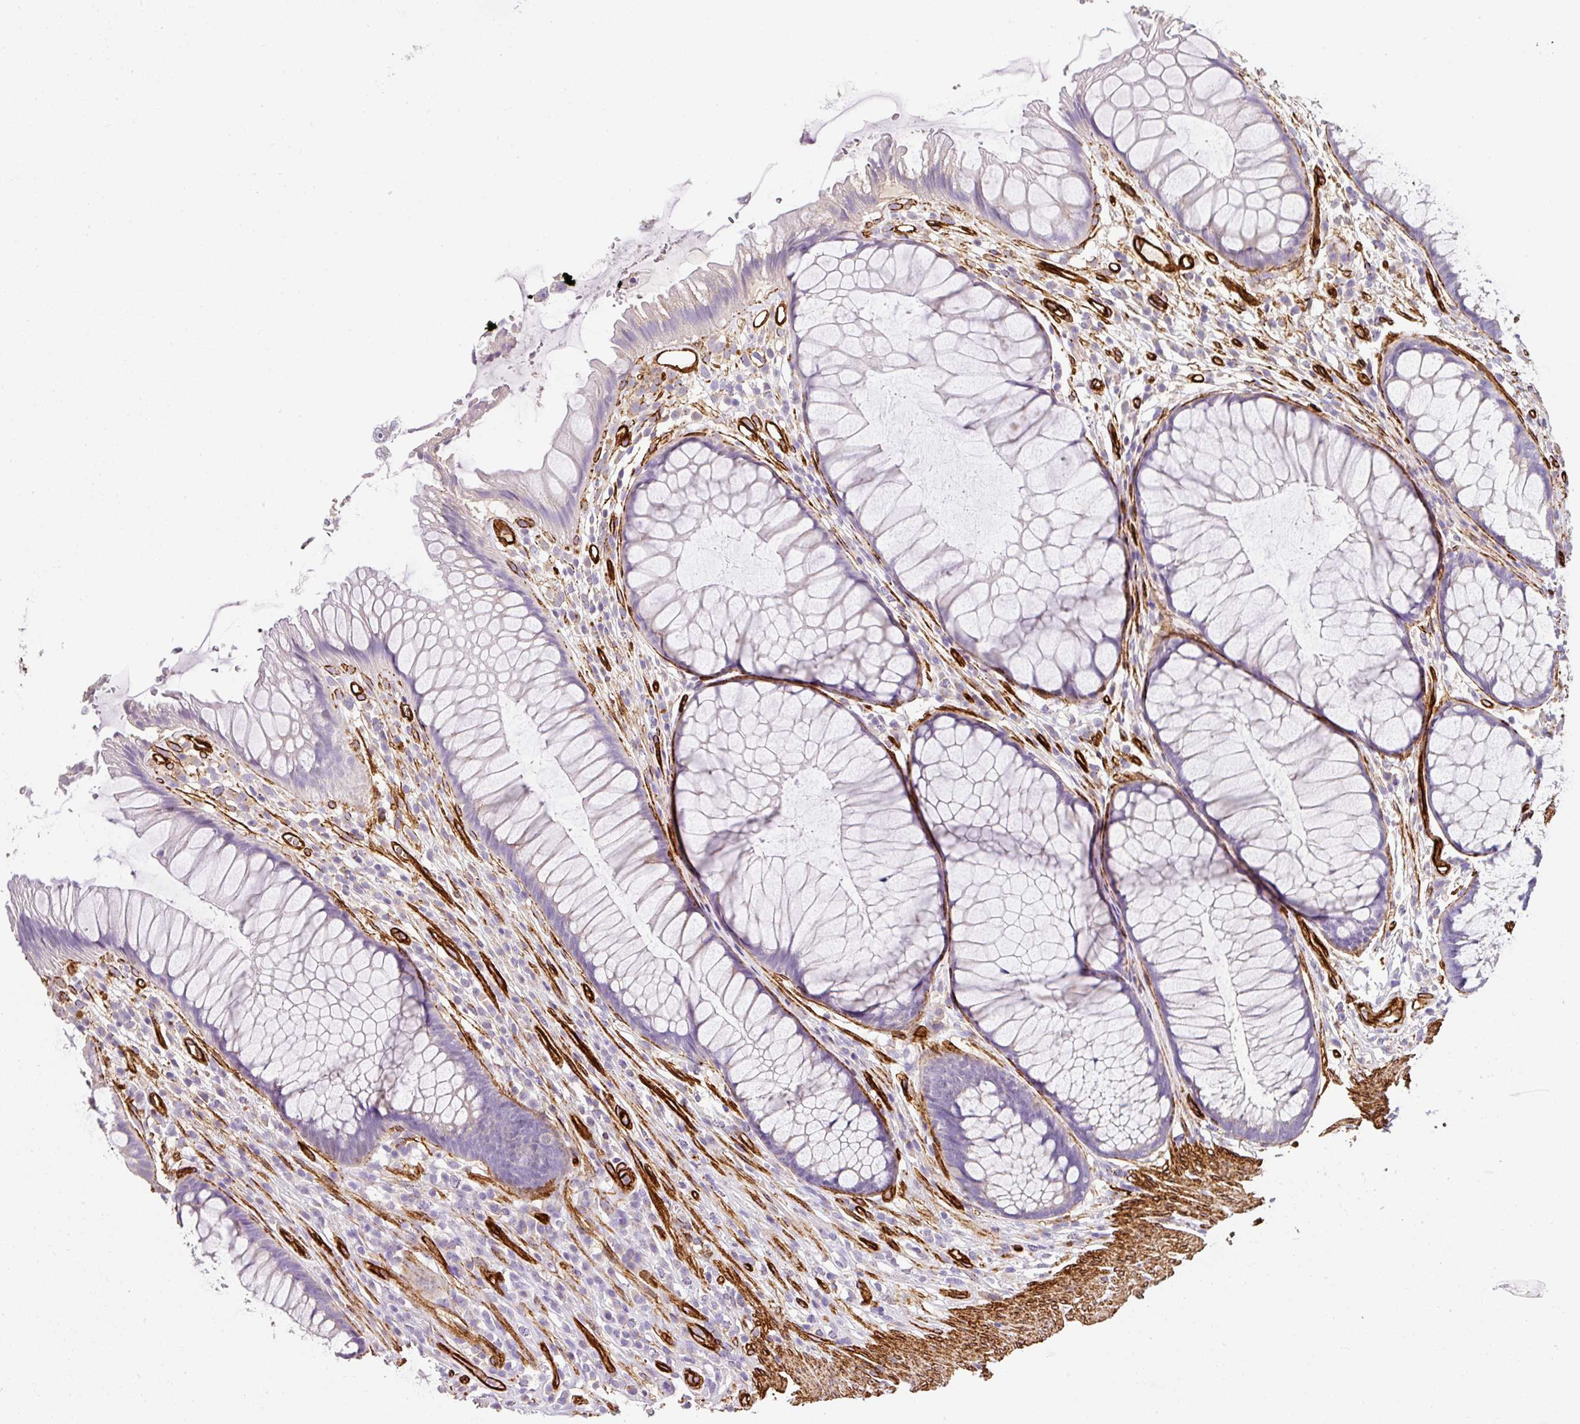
{"staining": {"intensity": "negative", "quantity": "none", "location": "none"}, "tissue": "rectum", "cell_type": "Glandular cells", "image_type": "normal", "snomed": [{"axis": "morphology", "description": "Normal tissue, NOS"}, {"axis": "topography", "description": "Smooth muscle"}, {"axis": "topography", "description": "Rectum"}], "caption": "Protein analysis of benign rectum displays no significant expression in glandular cells.", "gene": "SLC25A17", "patient": {"sex": "male", "age": 53}}